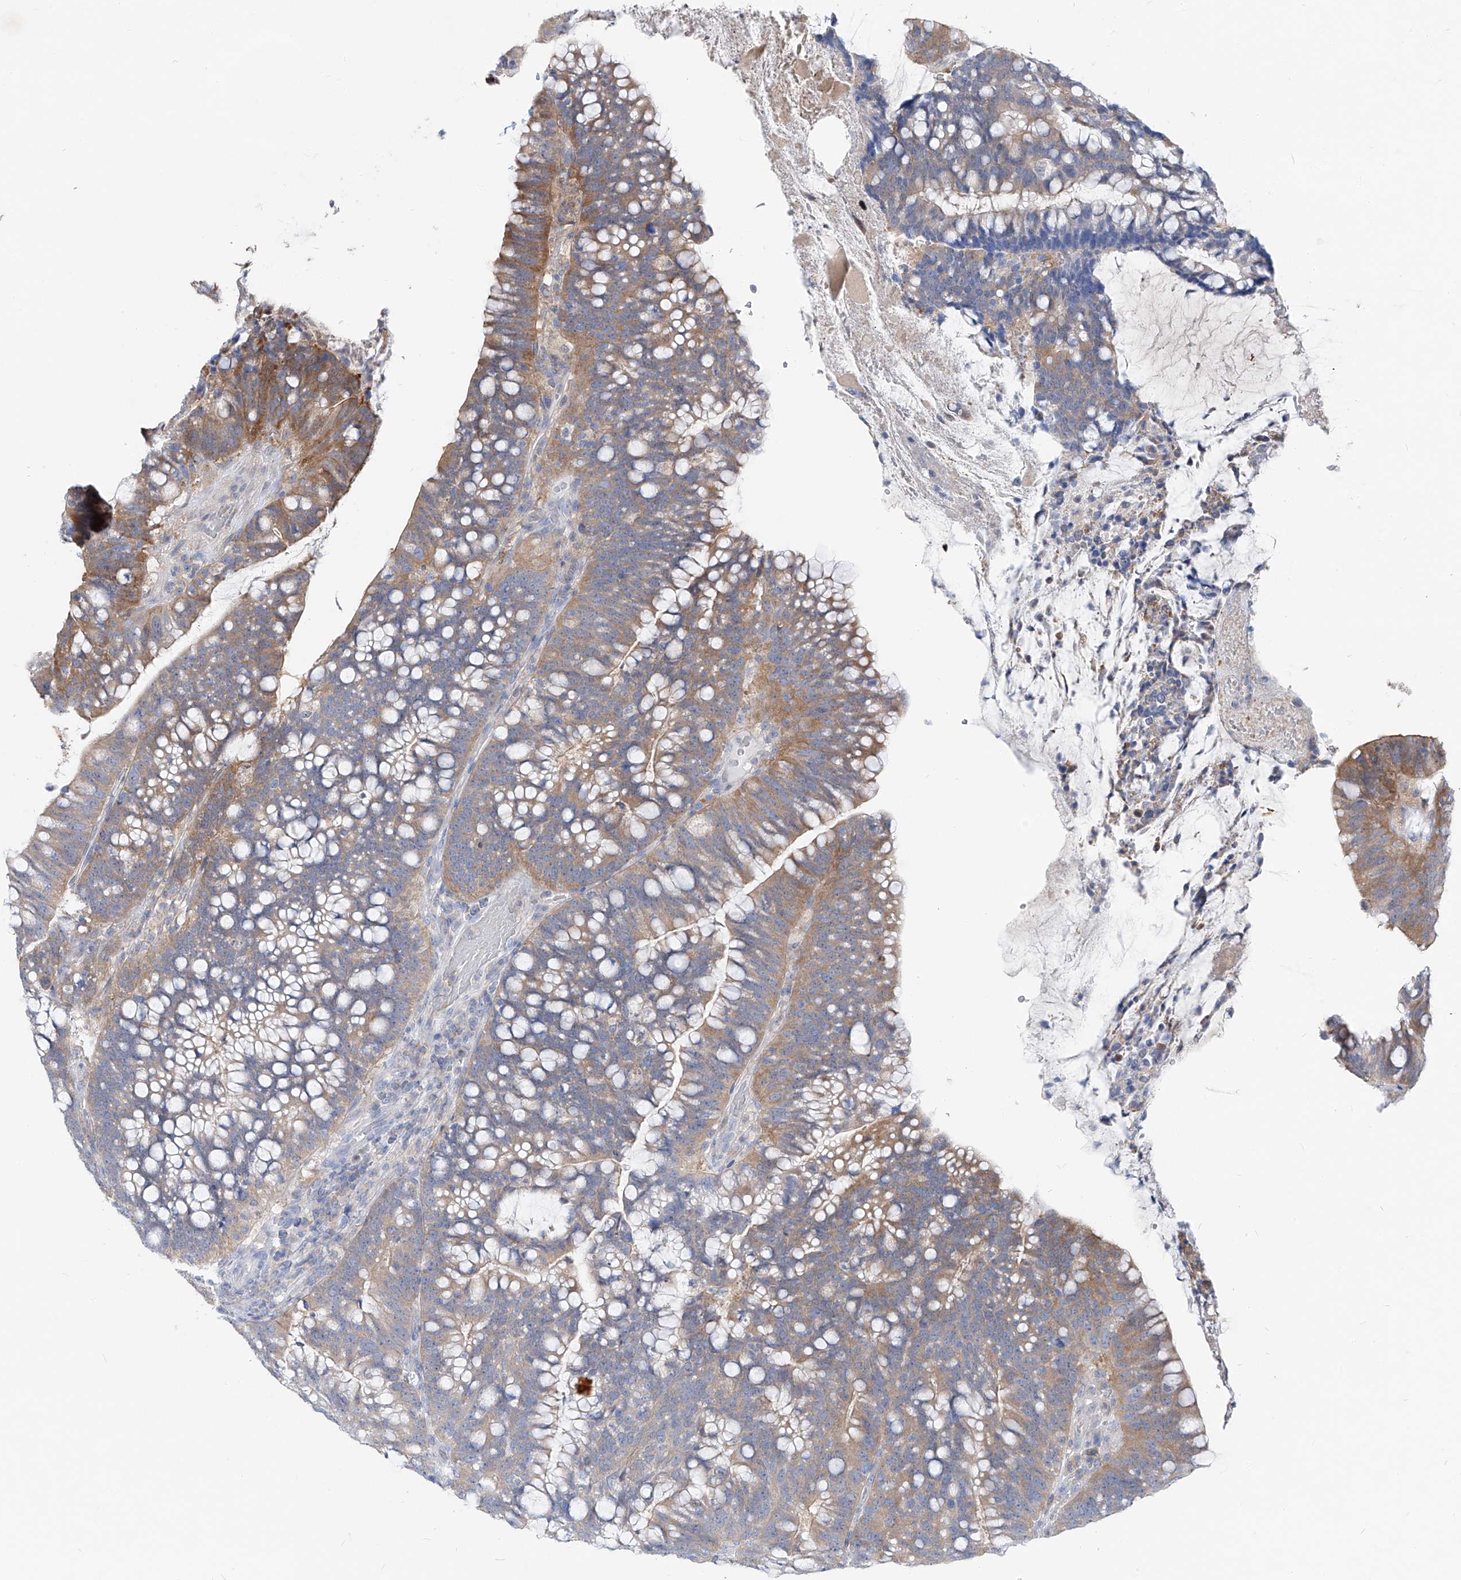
{"staining": {"intensity": "moderate", "quantity": ">75%", "location": "cytoplasmic/membranous"}, "tissue": "colorectal cancer", "cell_type": "Tumor cells", "image_type": "cancer", "snomed": [{"axis": "morphology", "description": "Adenocarcinoma, NOS"}, {"axis": "topography", "description": "Colon"}], "caption": "A medium amount of moderate cytoplasmic/membranous expression is appreciated in about >75% of tumor cells in colorectal cancer (adenocarcinoma) tissue.", "gene": "UFL1", "patient": {"sex": "female", "age": 66}}